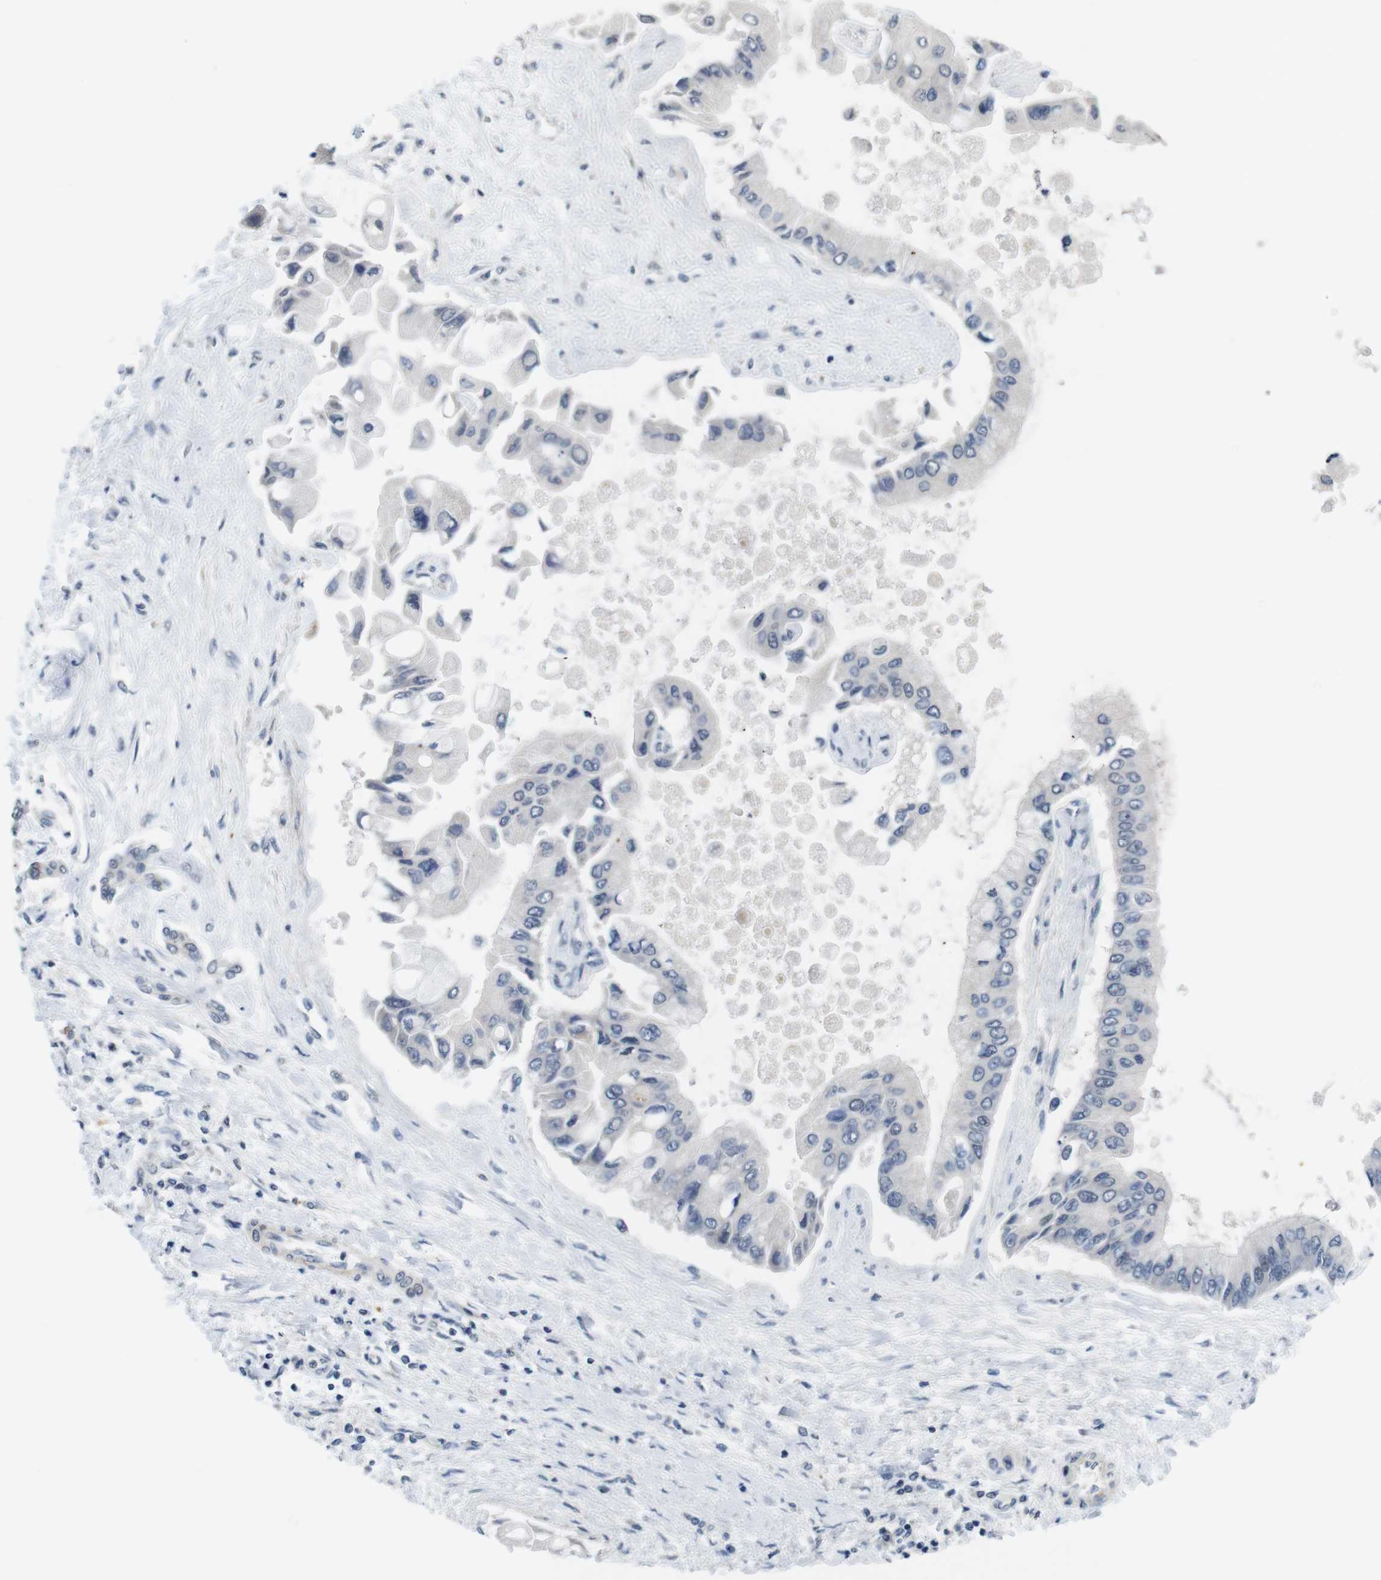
{"staining": {"intensity": "negative", "quantity": "none", "location": "none"}, "tissue": "liver cancer", "cell_type": "Tumor cells", "image_type": "cancer", "snomed": [{"axis": "morphology", "description": "Cholangiocarcinoma"}, {"axis": "topography", "description": "Liver"}], "caption": "Immunohistochemistry (IHC) of human liver cancer displays no positivity in tumor cells.", "gene": "SKP2", "patient": {"sex": "male", "age": 50}}